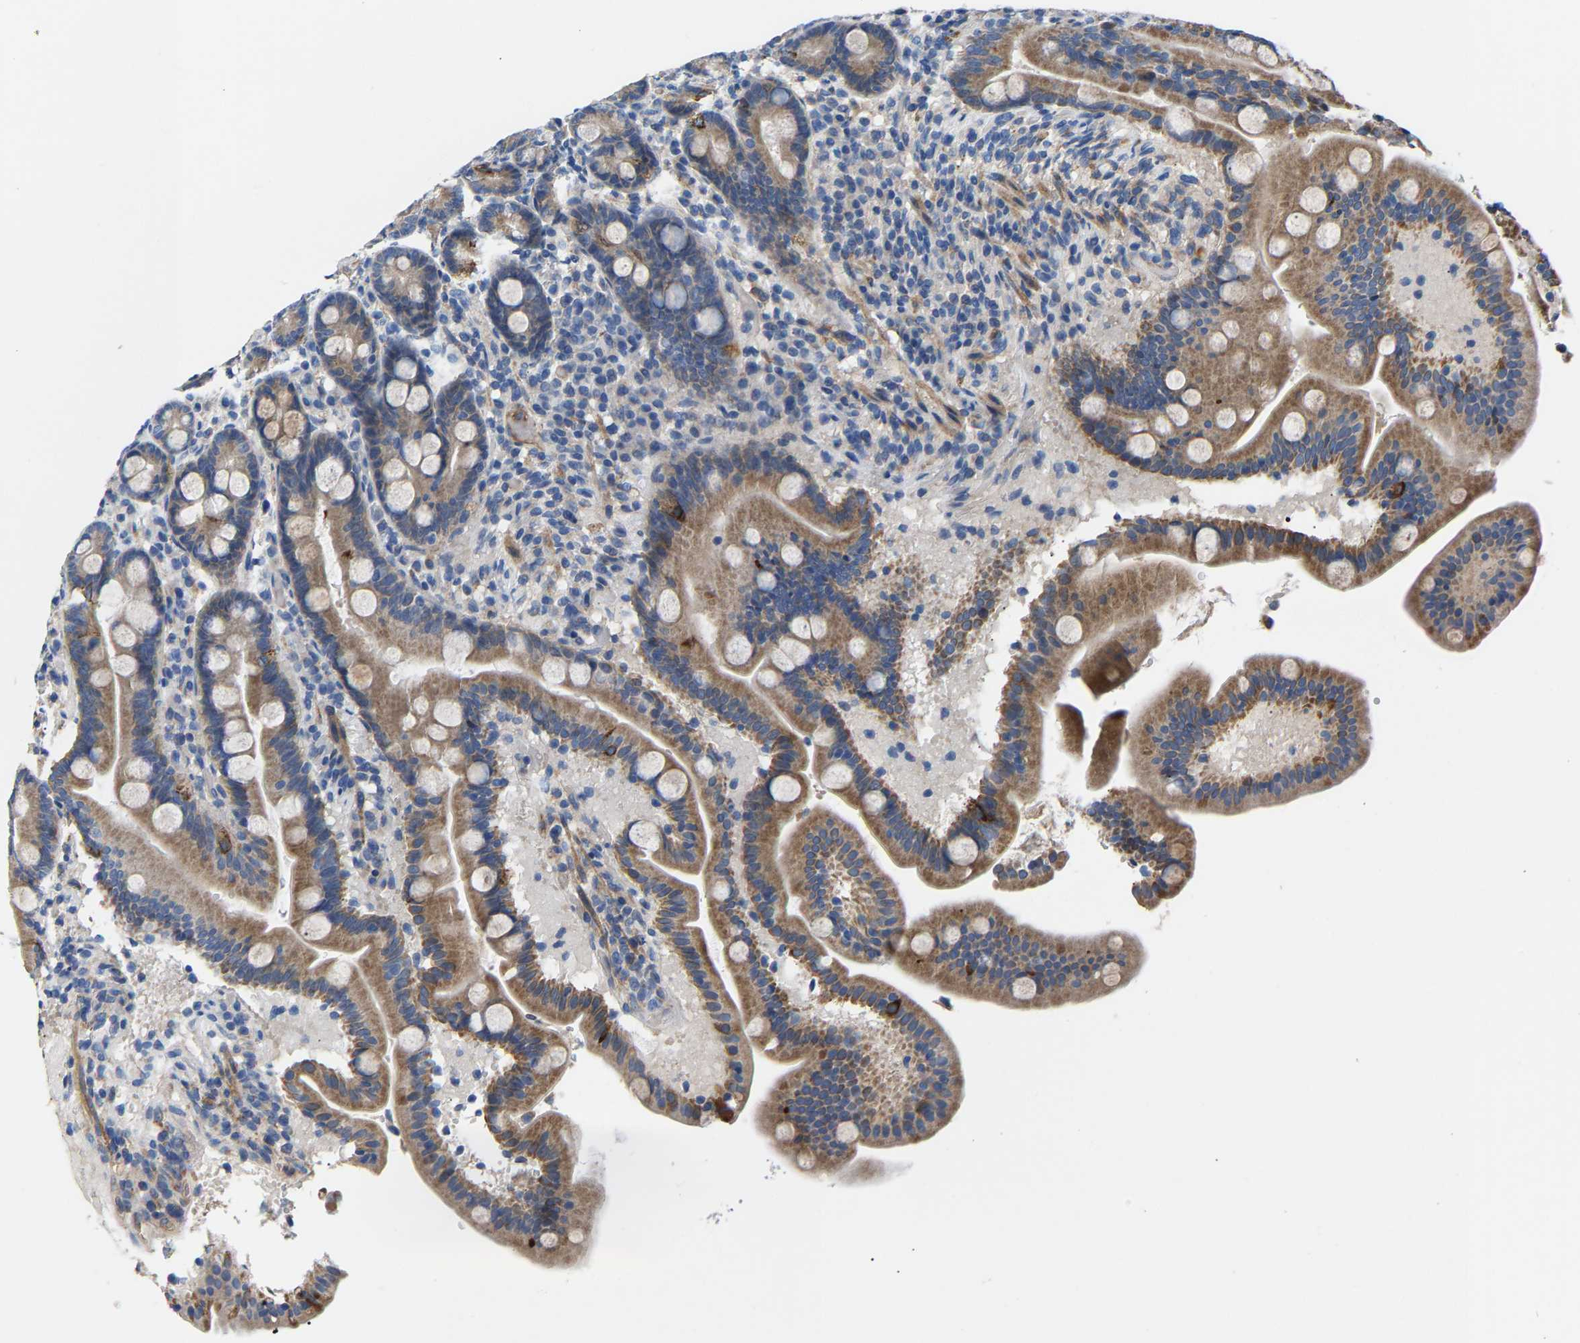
{"staining": {"intensity": "moderate", "quantity": ">75%", "location": "cytoplasmic/membranous"}, "tissue": "duodenum", "cell_type": "Glandular cells", "image_type": "normal", "snomed": [{"axis": "morphology", "description": "Normal tissue, NOS"}, {"axis": "topography", "description": "Duodenum"}], "caption": "Normal duodenum exhibits moderate cytoplasmic/membranous staining in approximately >75% of glandular cells.", "gene": "CCDC171", "patient": {"sex": "male", "age": 54}}